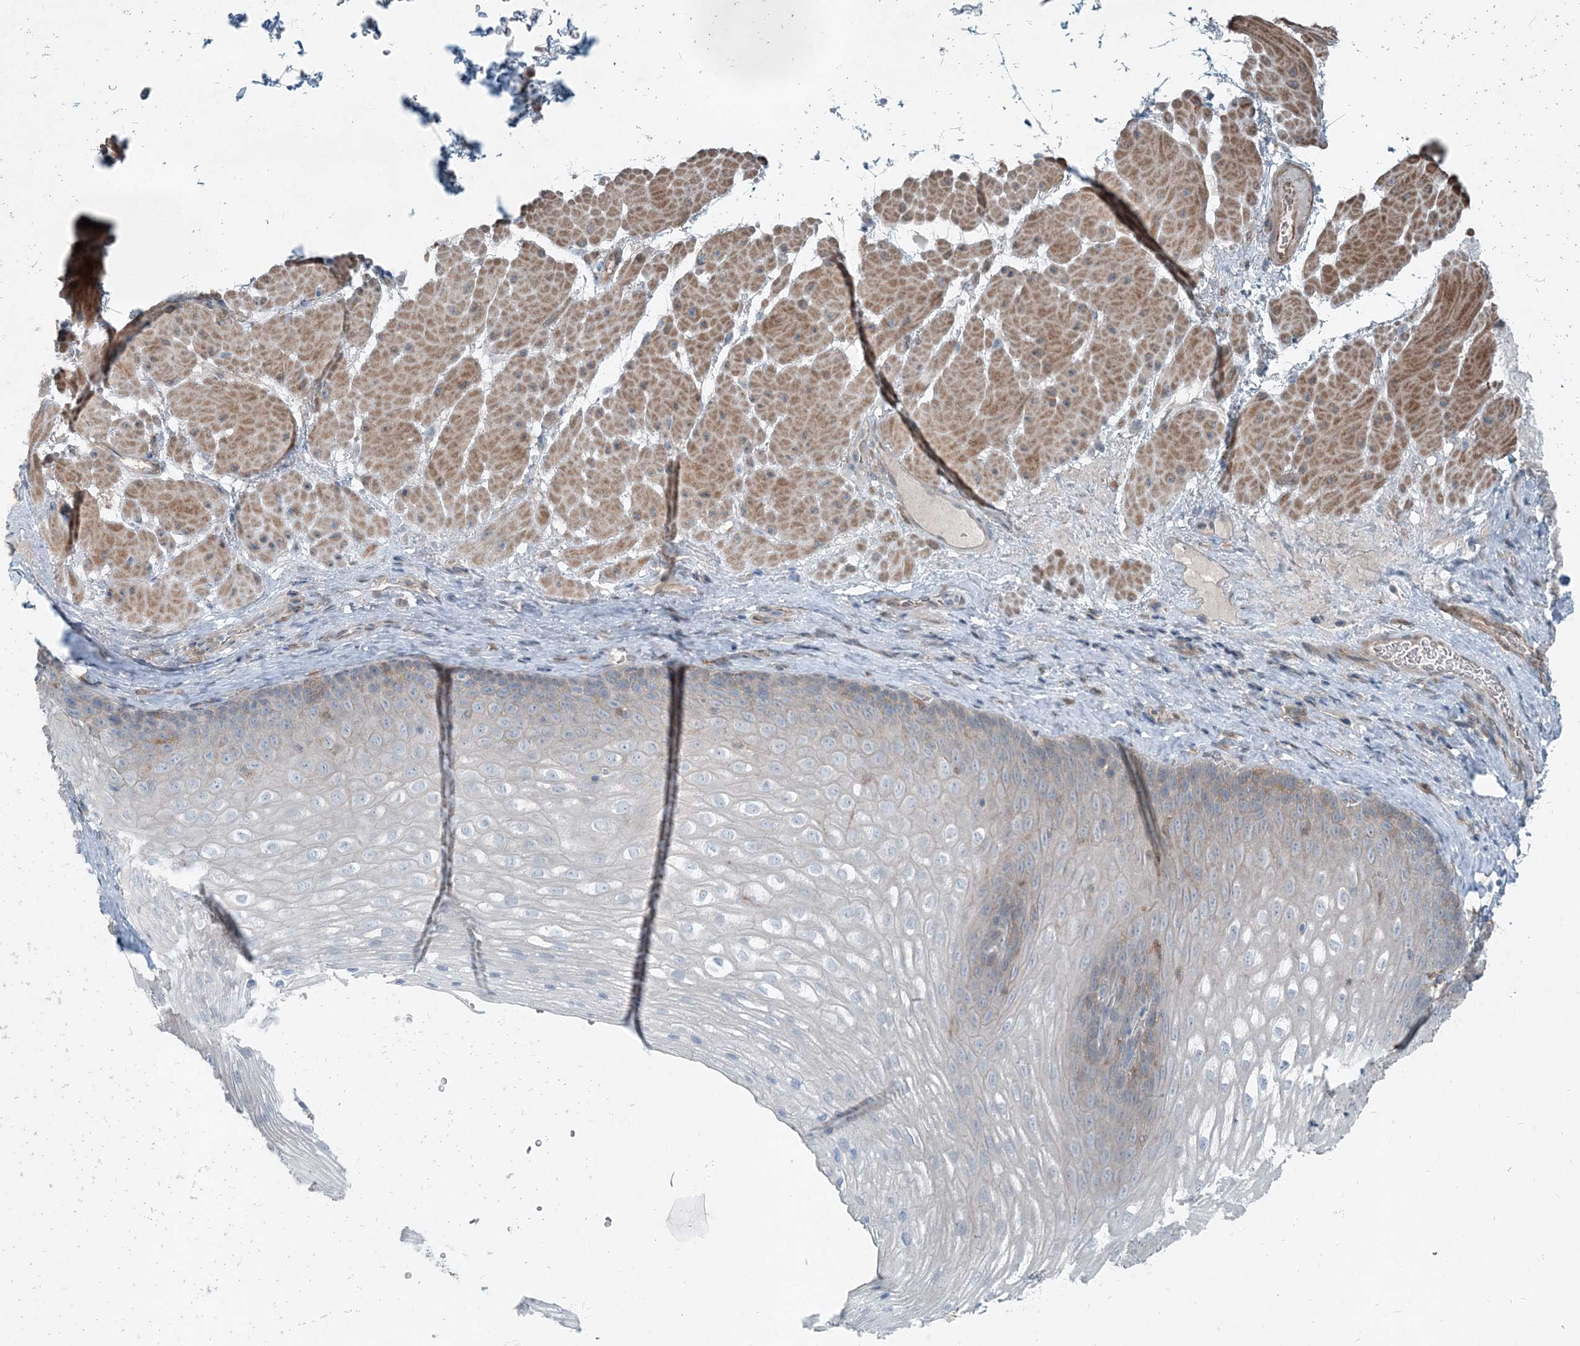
{"staining": {"intensity": "weak", "quantity": "<25%", "location": "cytoplasmic/membranous"}, "tissue": "esophagus", "cell_type": "Squamous epithelial cells", "image_type": "normal", "snomed": [{"axis": "morphology", "description": "Normal tissue, NOS"}, {"axis": "topography", "description": "Esophagus"}], "caption": "The immunohistochemistry histopathology image has no significant staining in squamous epithelial cells of esophagus. (Immunohistochemistry, brightfield microscopy, high magnification).", "gene": "ARMH1", "patient": {"sex": "female", "age": 66}}